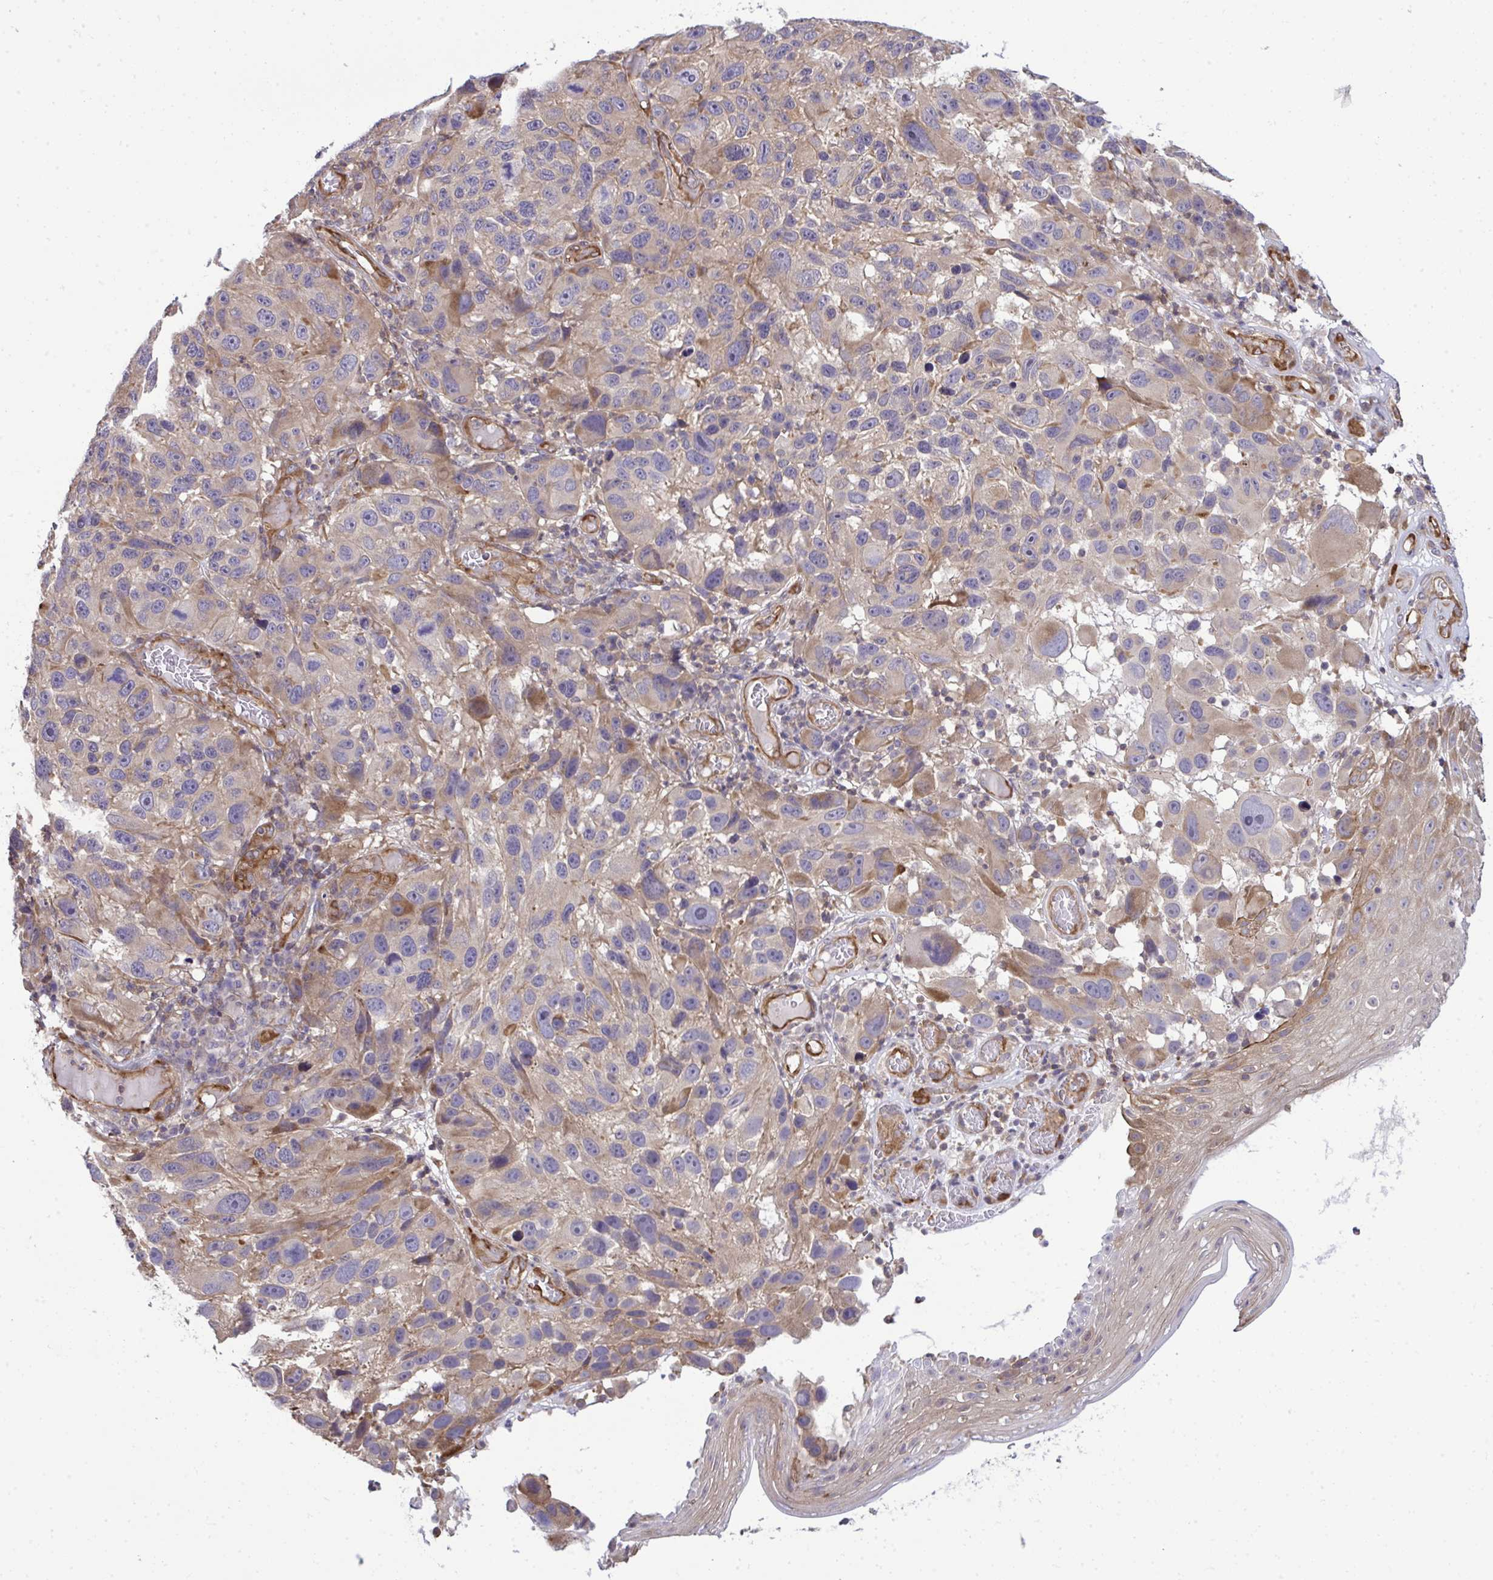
{"staining": {"intensity": "moderate", "quantity": "<25%", "location": "cytoplasmic/membranous"}, "tissue": "melanoma", "cell_type": "Tumor cells", "image_type": "cancer", "snomed": [{"axis": "morphology", "description": "Malignant melanoma, NOS"}, {"axis": "topography", "description": "Skin"}], "caption": "Melanoma stained with a protein marker reveals moderate staining in tumor cells.", "gene": "FUT10", "patient": {"sex": "male", "age": 53}}